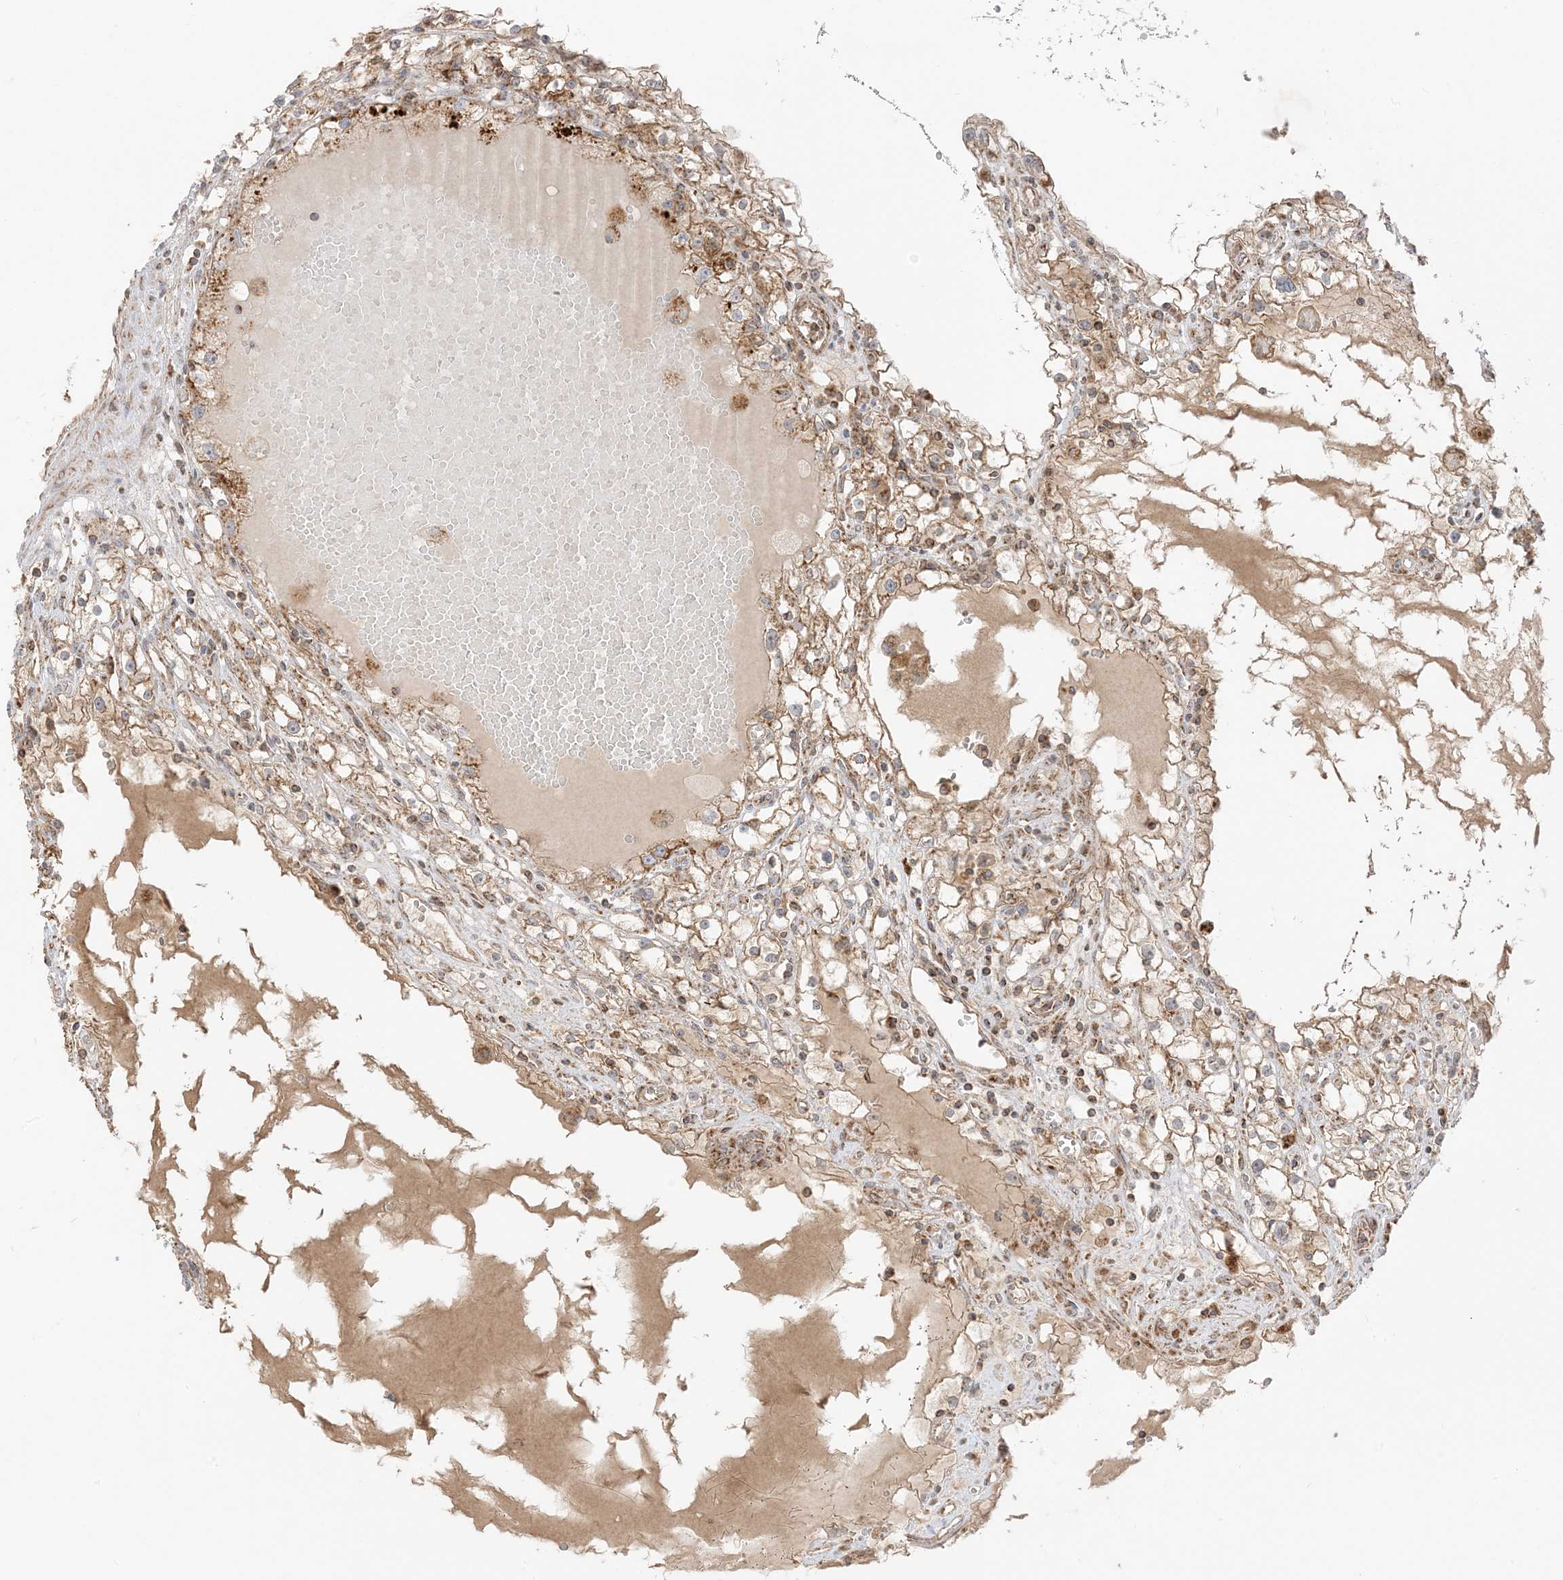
{"staining": {"intensity": "moderate", "quantity": ">75%", "location": "cytoplasmic/membranous"}, "tissue": "renal cancer", "cell_type": "Tumor cells", "image_type": "cancer", "snomed": [{"axis": "morphology", "description": "Adenocarcinoma, NOS"}, {"axis": "topography", "description": "Kidney"}], "caption": "This is an image of IHC staining of renal cancer (adenocarcinoma), which shows moderate staining in the cytoplasmic/membranous of tumor cells.", "gene": "N4BP3", "patient": {"sex": "male", "age": 56}}